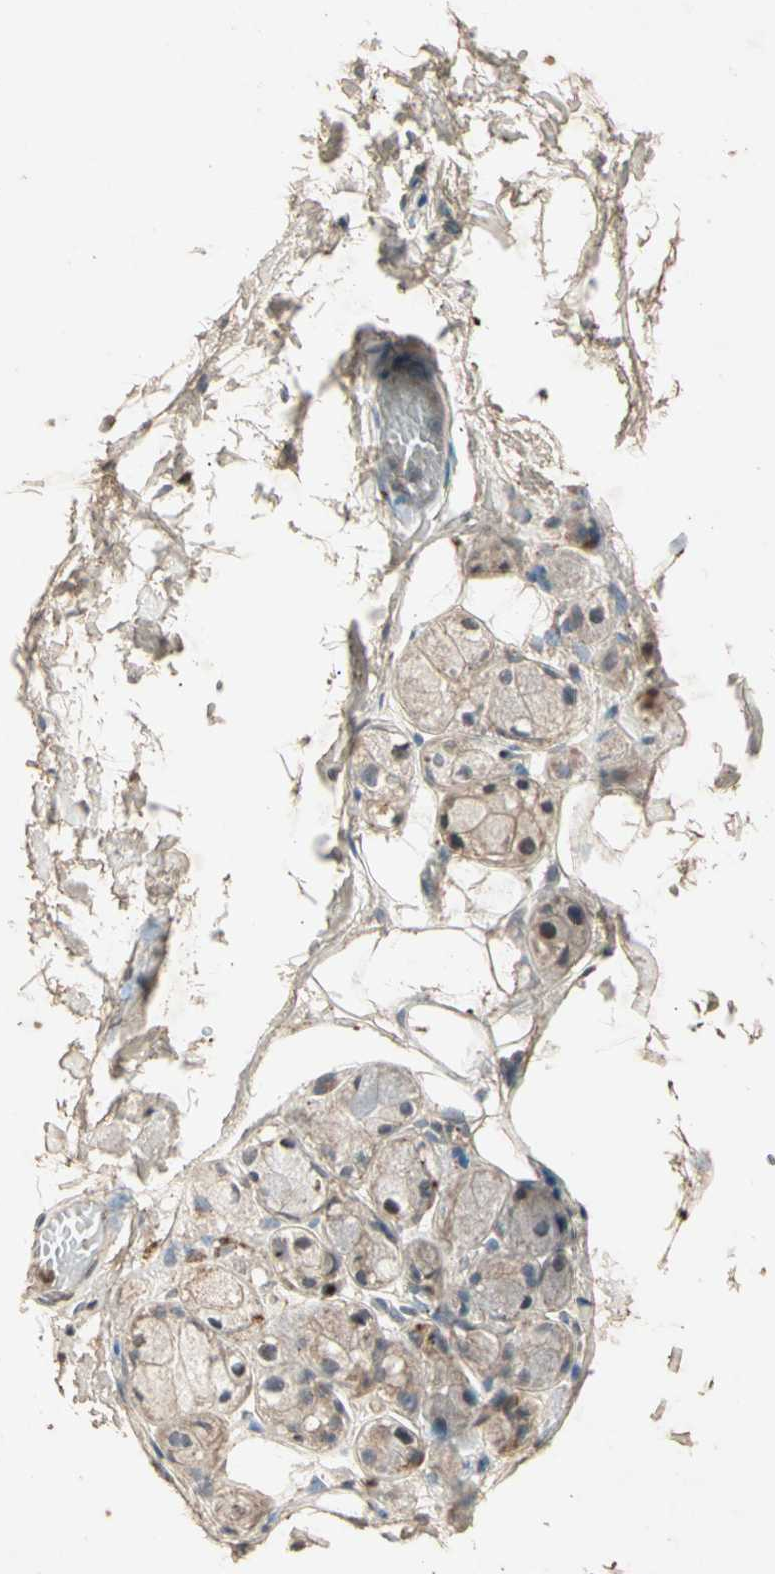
{"staining": {"intensity": "moderate", "quantity": ">75%", "location": "cytoplasmic/membranous"}, "tissue": "adipose tissue", "cell_type": "Adipocytes", "image_type": "normal", "snomed": [{"axis": "morphology", "description": "Normal tissue, NOS"}, {"axis": "morphology", "description": "Inflammation, NOS"}, {"axis": "topography", "description": "Vascular tissue"}, {"axis": "topography", "description": "Salivary gland"}], "caption": "Immunohistochemical staining of normal human adipose tissue exhibits moderate cytoplasmic/membranous protein expression in about >75% of adipocytes. (DAB = brown stain, brightfield microscopy at high magnification).", "gene": "GPLD1", "patient": {"sex": "female", "age": 75}}